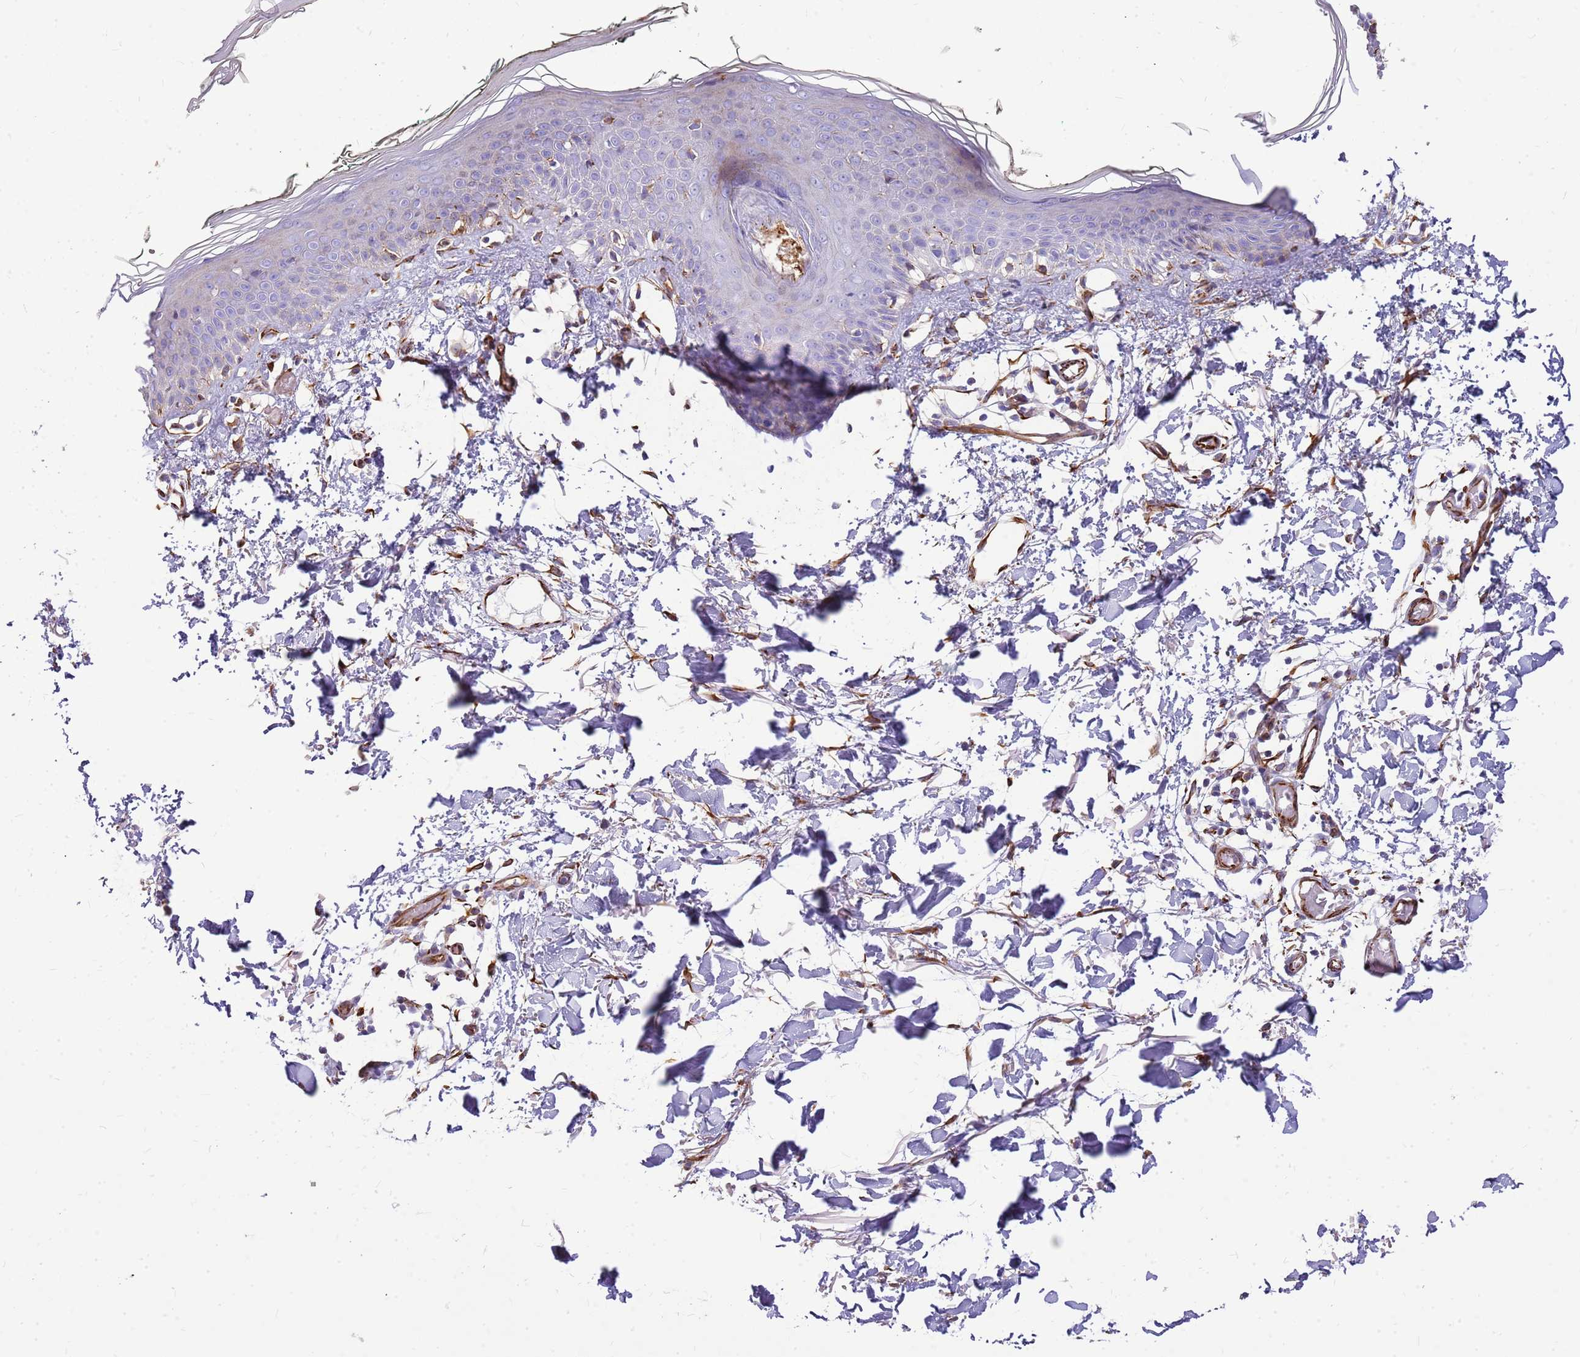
{"staining": {"intensity": "moderate", "quantity": ">75%", "location": "cytoplasmic/membranous"}, "tissue": "skin", "cell_type": "Fibroblasts", "image_type": "normal", "snomed": [{"axis": "morphology", "description": "Normal tissue, NOS"}, {"axis": "topography", "description": "Skin"}], "caption": "High-magnification brightfield microscopy of benign skin stained with DAB (brown) and counterstained with hematoxylin (blue). fibroblasts exhibit moderate cytoplasmic/membranous positivity is appreciated in approximately>75% of cells.", "gene": "ZDHHC1", "patient": {"sex": "male", "age": 62}}